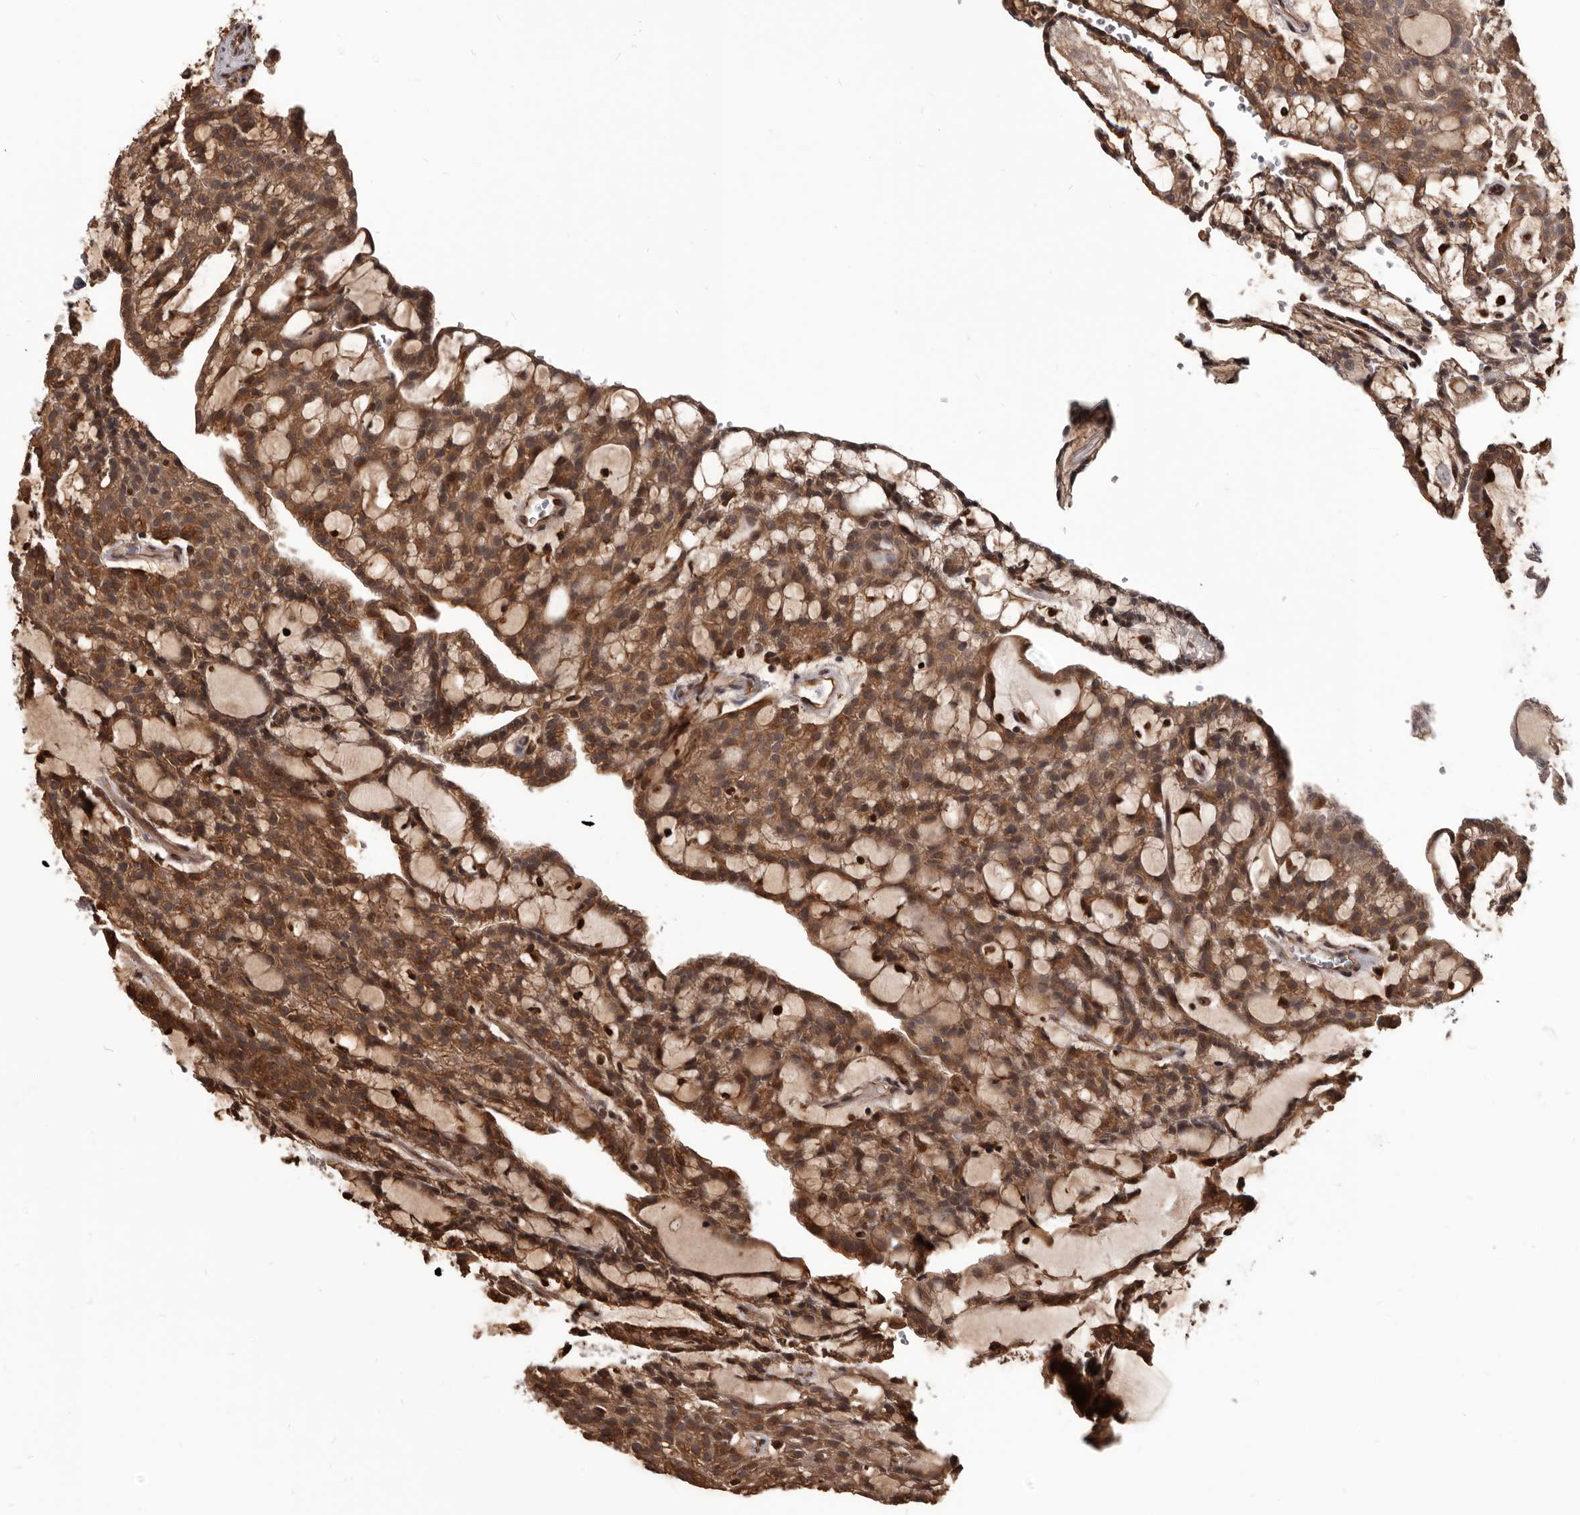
{"staining": {"intensity": "moderate", "quantity": ">75%", "location": "cytoplasmic/membranous"}, "tissue": "renal cancer", "cell_type": "Tumor cells", "image_type": "cancer", "snomed": [{"axis": "morphology", "description": "Adenocarcinoma, NOS"}, {"axis": "topography", "description": "Kidney"}], "caption": "Moderate cytoplasmic/membranous protein positivity is appreciated in about >75% of tumor cells in adenocarcinoma (renal).", "gene": "ADAMTS20", "patient": {"sex": "male", "age": 63}}